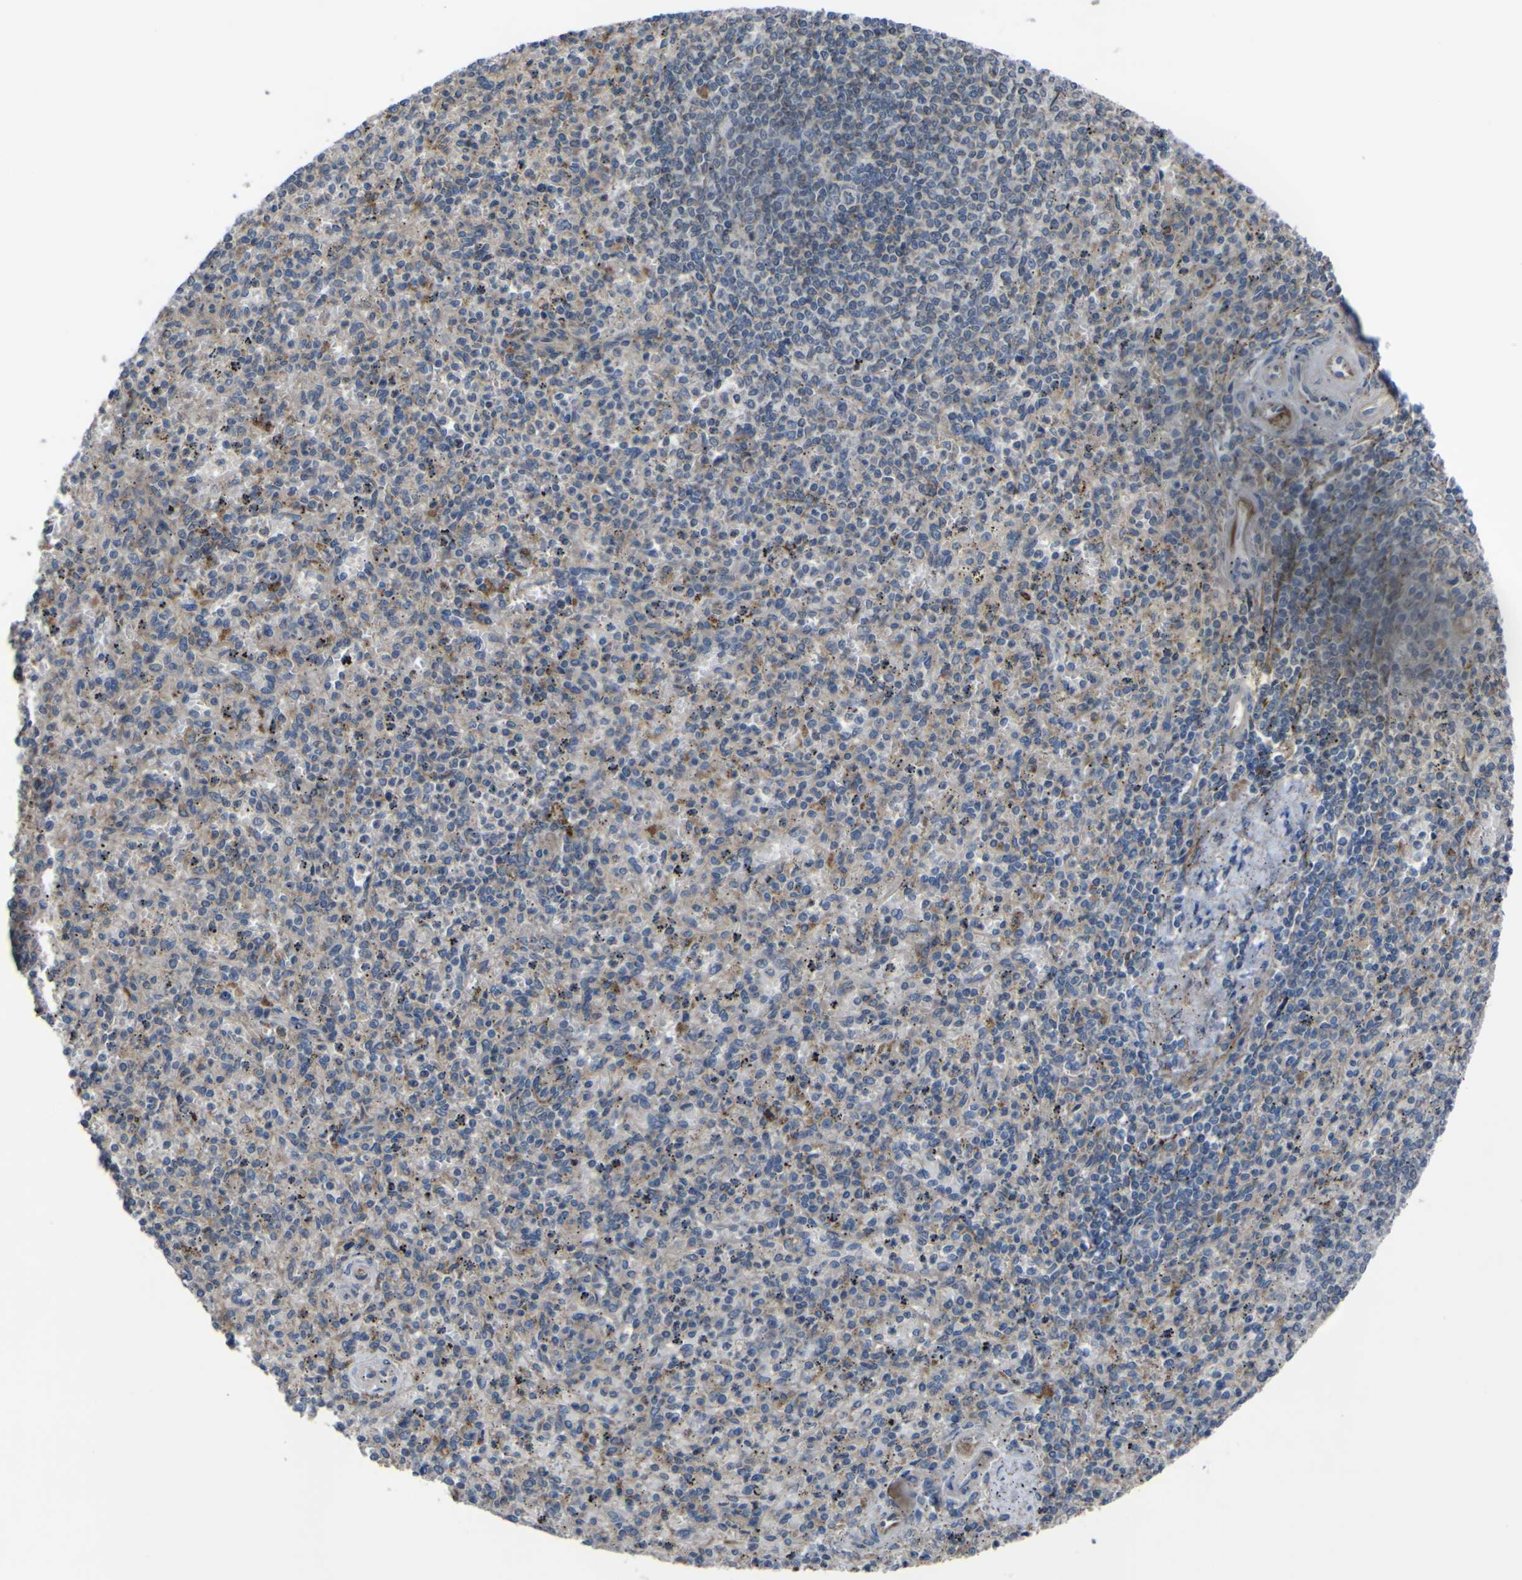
{"staining": {"intensity": "moderate", "quantity": "25%-75%", "location": "cytoplasmic/membranous"}, "tissue": "spleen", "cell_type": "Cells in red pulp", "image_type": "normal", "snomed": [{"axis": "morphology", "description": "Normal tissue, NOS"}, {"axis": "topography", "description": "Spleen"}], "caption": "Spleen stained with DAB (3,3'-diaminobenzidine) immunohistochemistry exhibits medium levels of moderate cytoplasmic/membranous staining in approximately 25%-75% of cells in red pulp.", "gene": "GPLD1", "patient": {"sex": "male", "age": 72}}